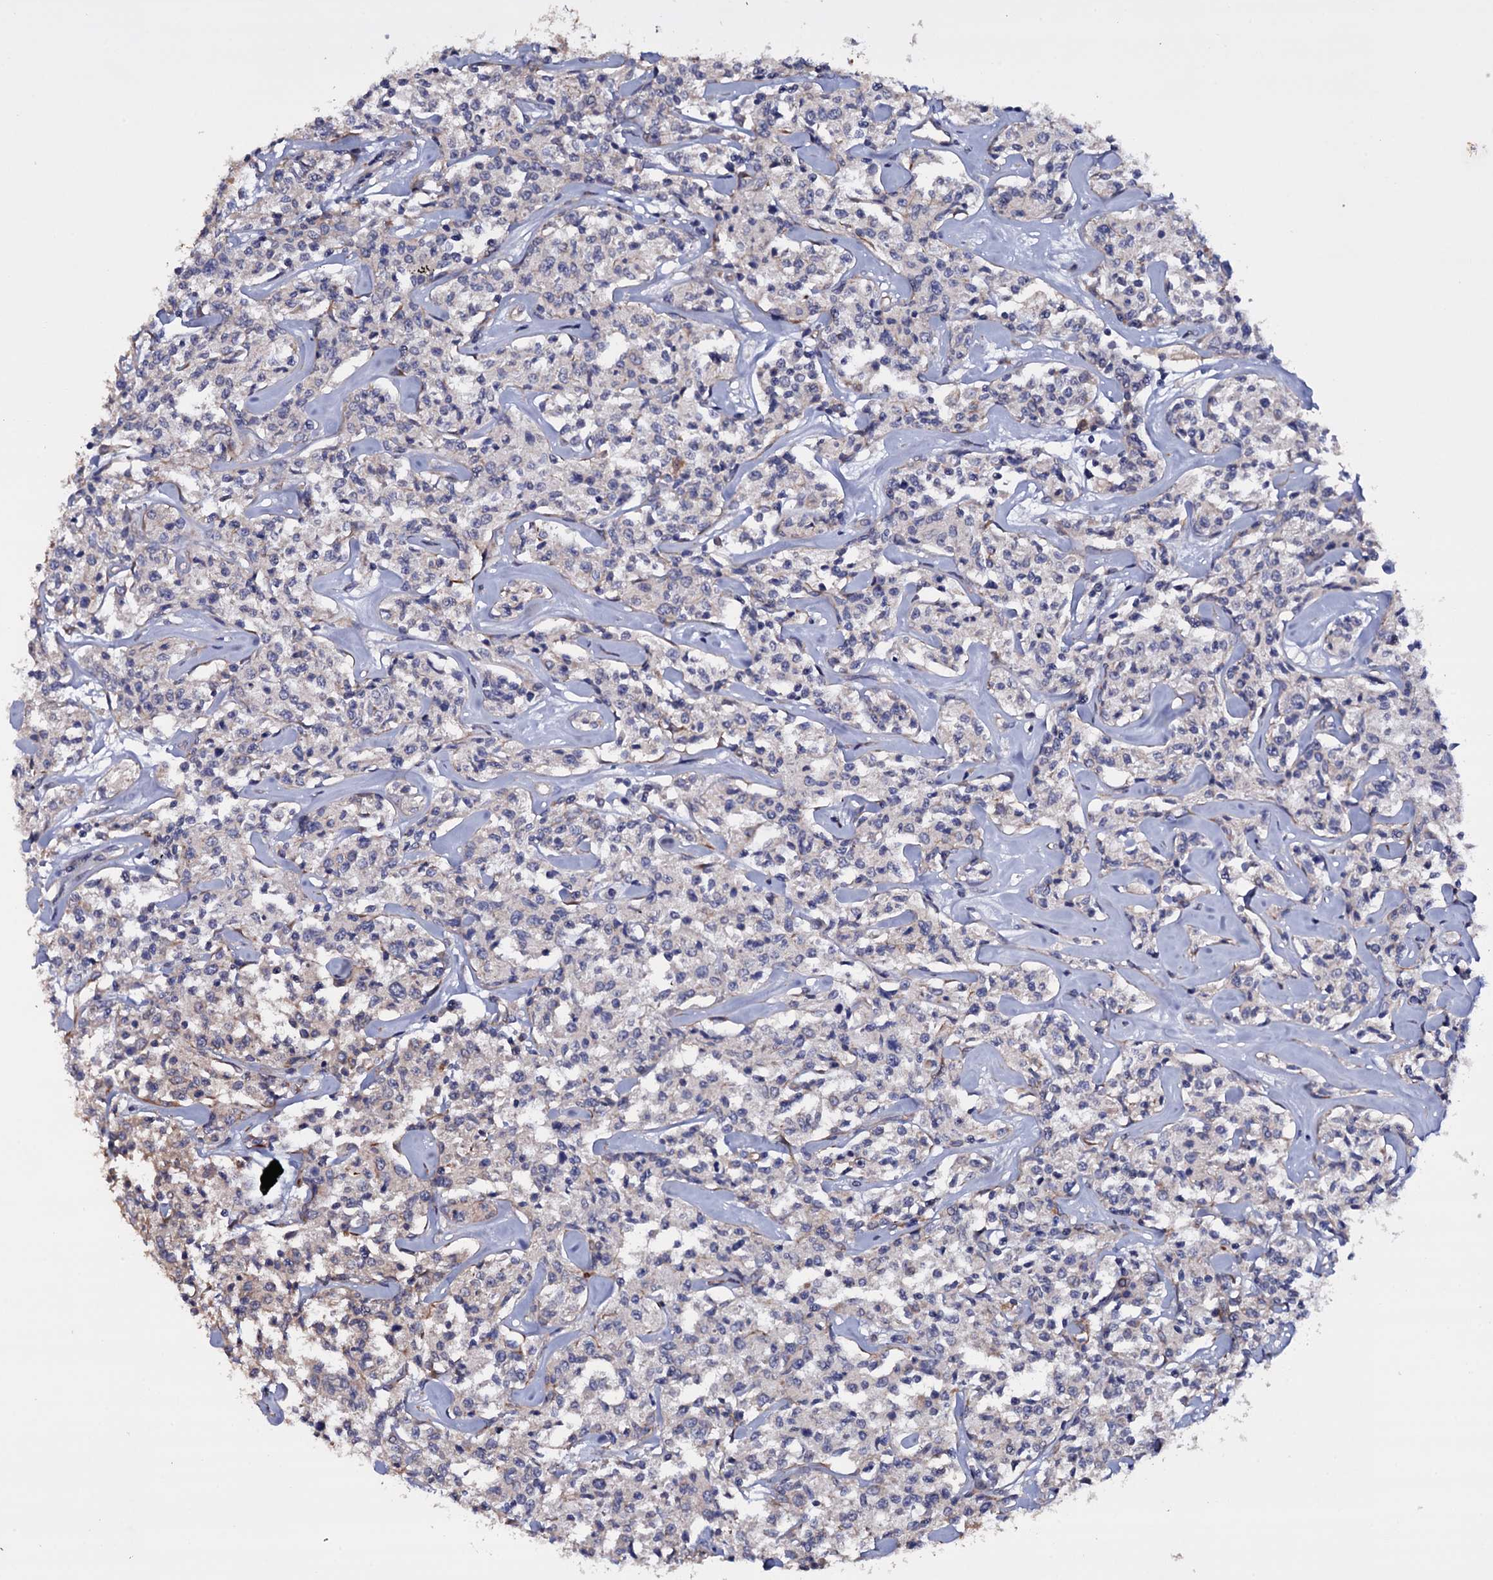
{"staining": {"intensity": "negative", "quantity": "none", "location": "none"}, "tissue": "lymphoma", "cell_type": "Tumor cells", "image_type": "cancer", "snomed": [{"axis": "morphology", "description": "Malignant lymphoma, non-Hodgkin's type, Low grade"}, {"axis": "topography", "description": "Small intestine"}], "caption": "The image displays no significant positivity in tumor cells of lymphoma.", "gene": "BCL2L14", "patient": {"sex": "female", "age": 59}}